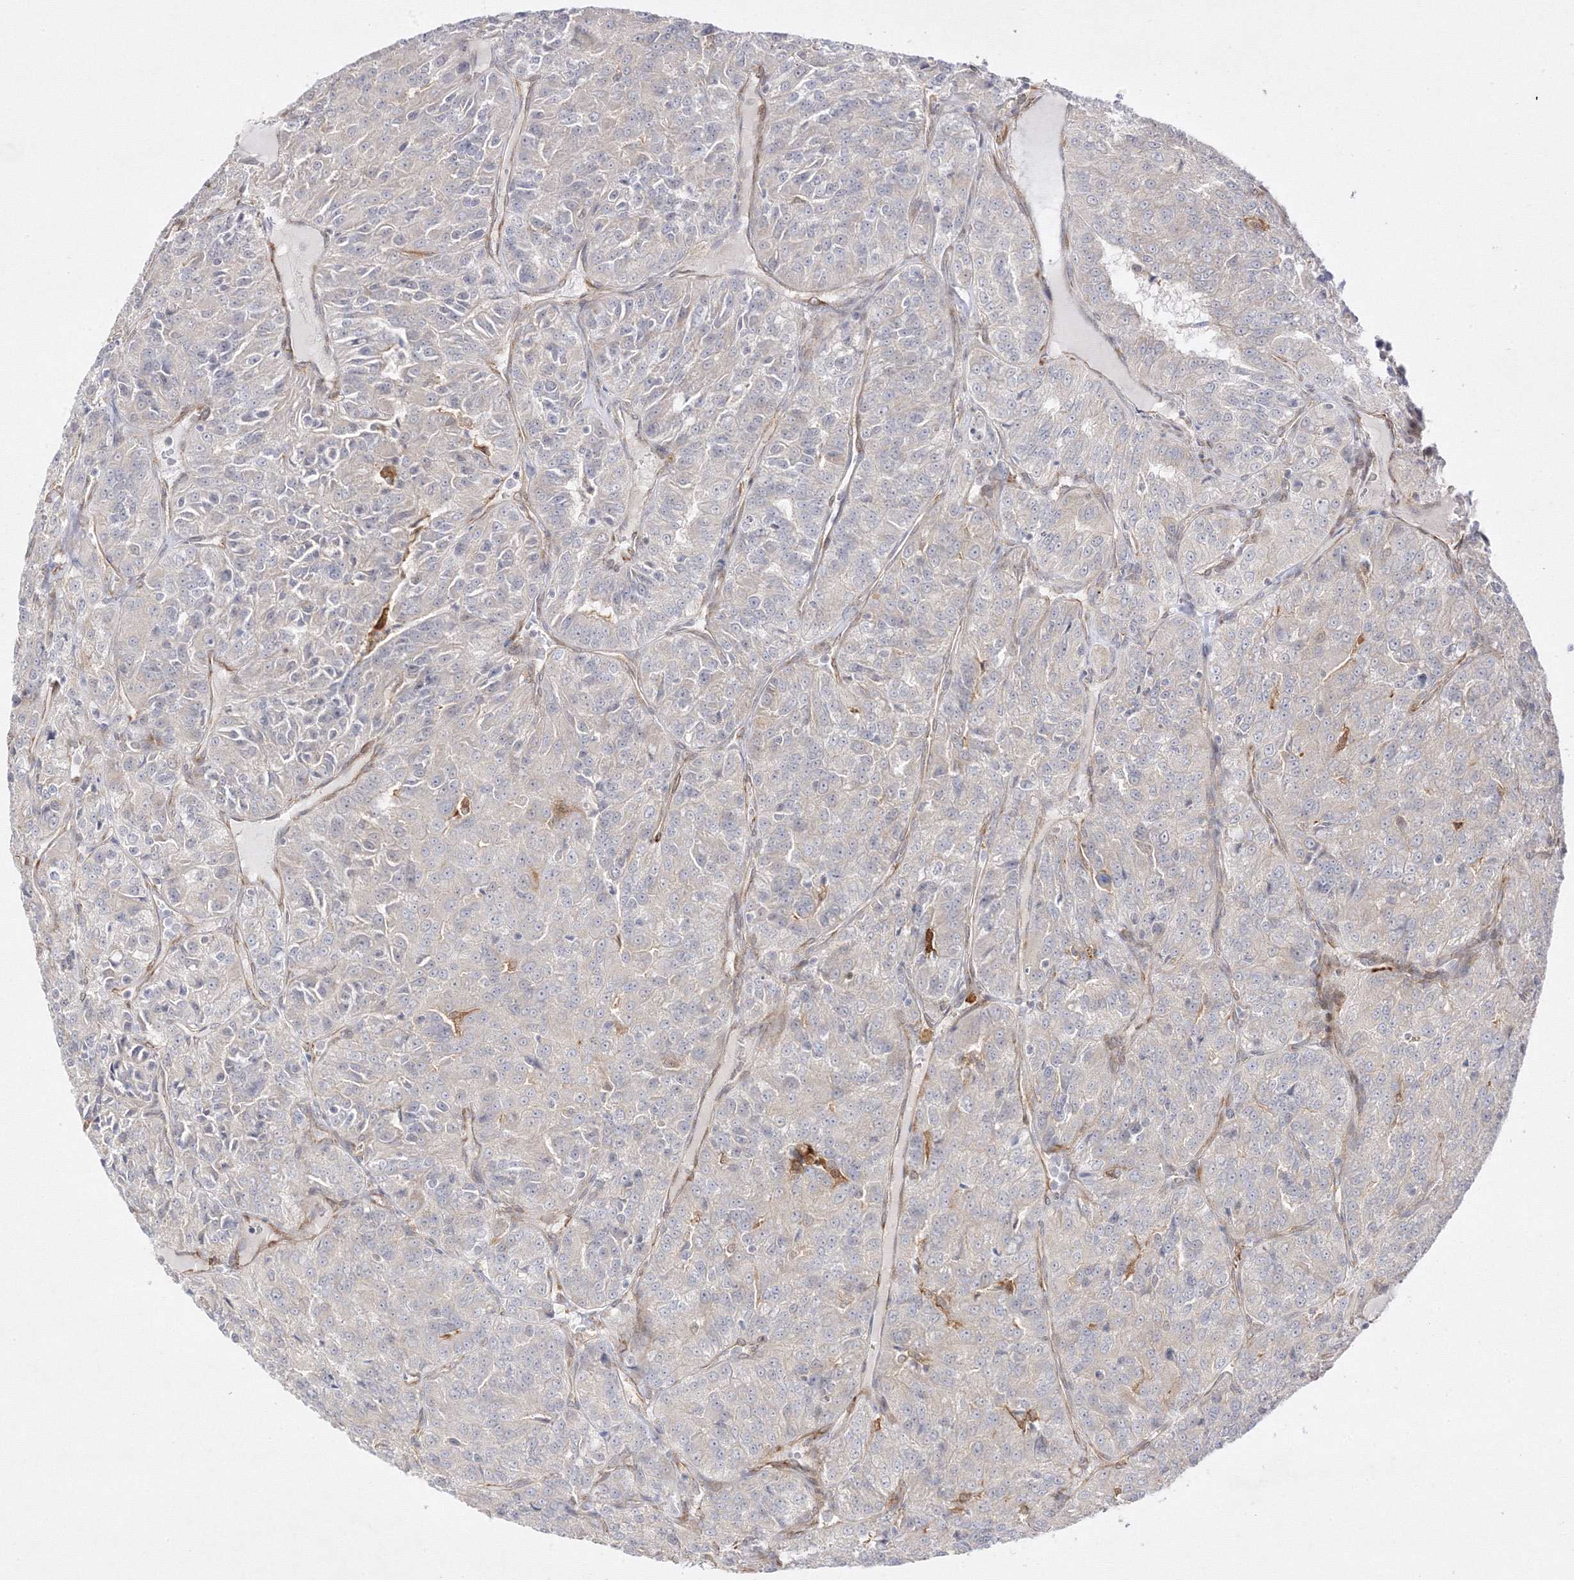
{"staining": {"intensity": "negative", "quantity": "none", "location": "none"}, "tissue": "renal cancer", "cell_type": "Tumor cells", "image_type": "cancer", "snomed": [{"axis": "morphology", "description": "Adenocarcinoma, NOS"}, {"axis": "topography", "description": "Kidney"}], "caption": "Tumor cells show no significant expression in renal cancer.", "gene": "C2CD2", "patient": {"sex": "female", "age": 63}}